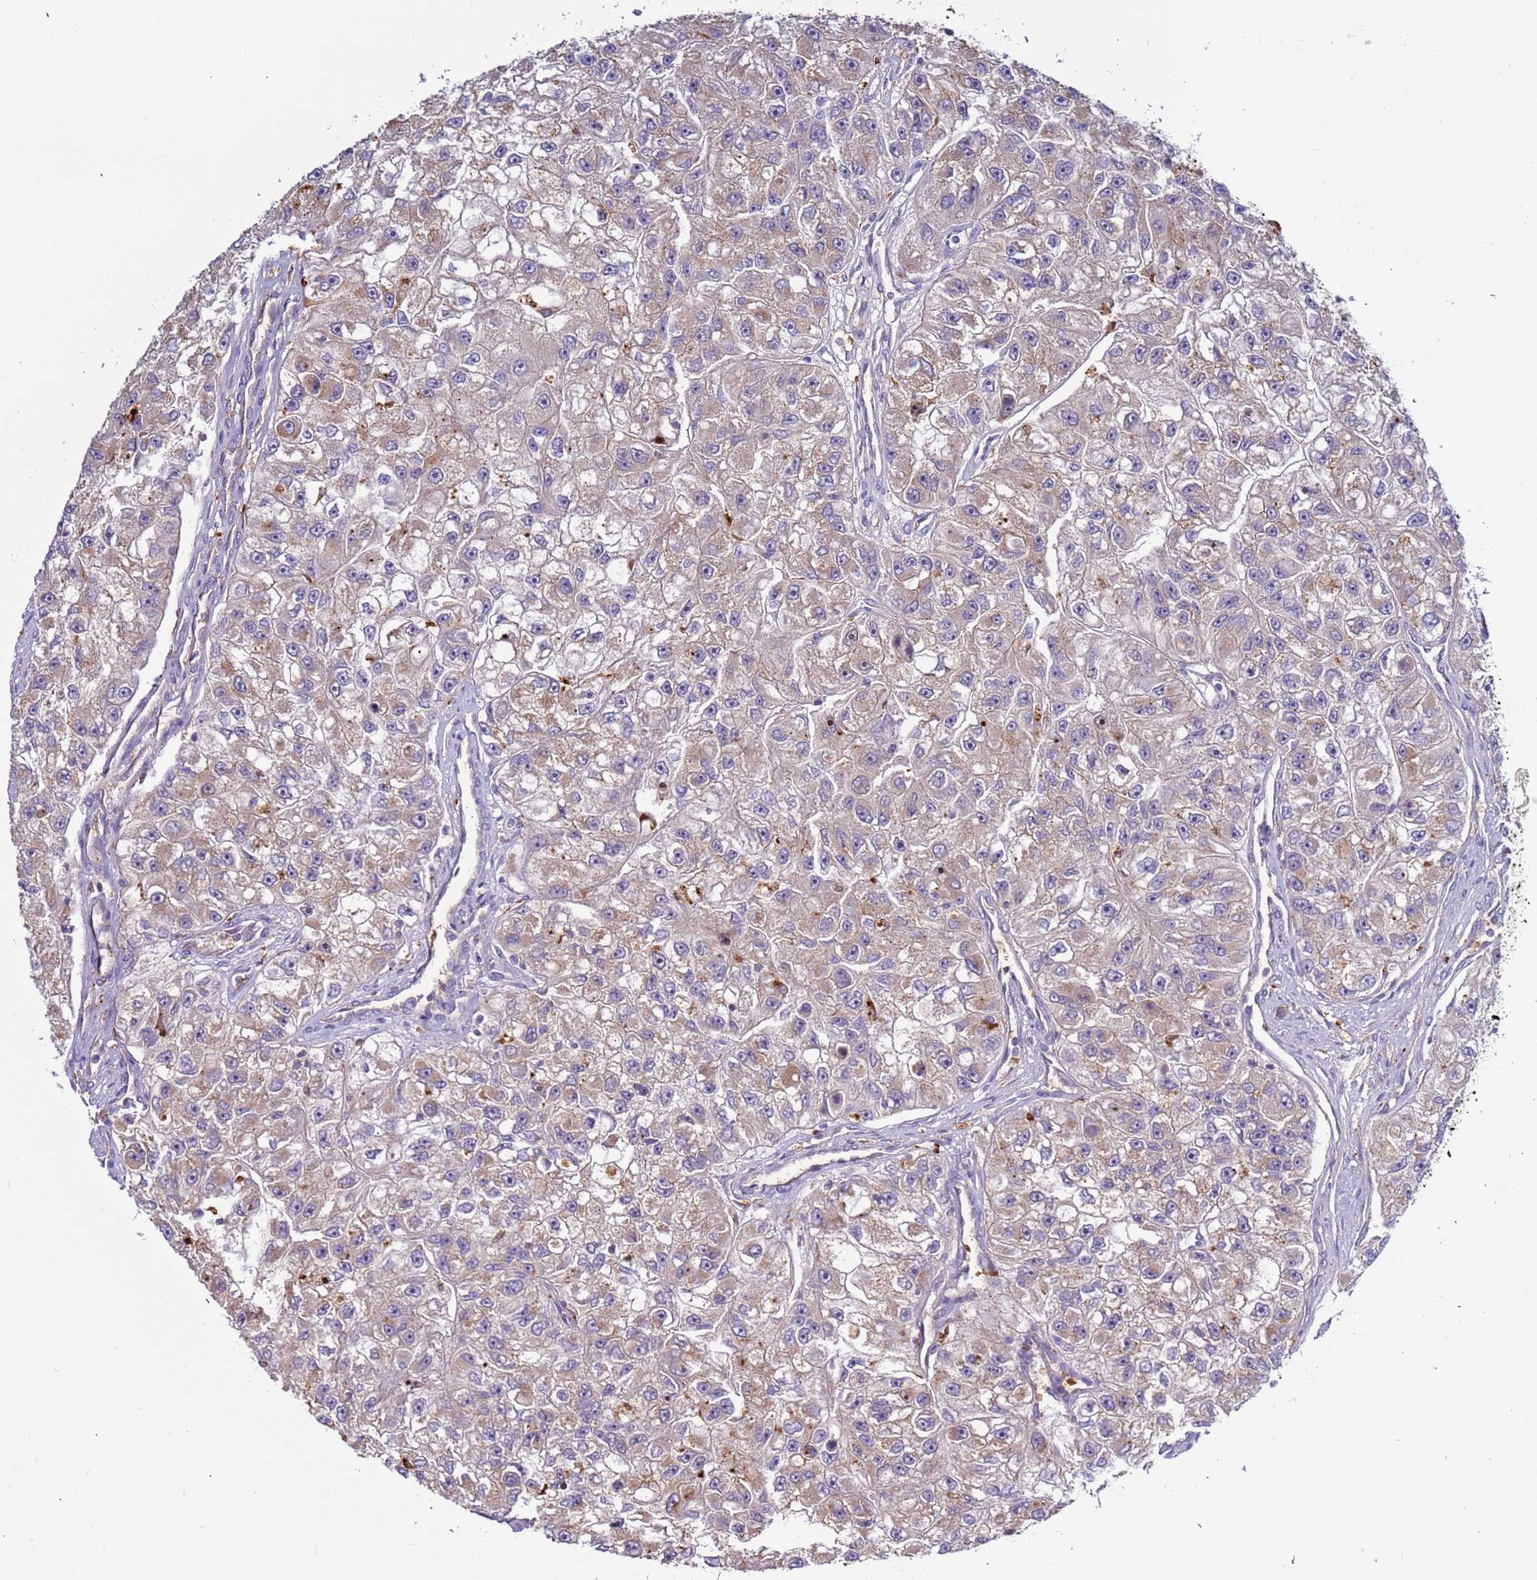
{"staining": {"intensity": "moderate", "quantity": "25%-75%", "location": "cytoplasmic/membranous"}, "tissue": "renal cancer", "cell_type": "Tumor cells", "image_type": "cancer", "snomed": [{"axis": "morphology", "description": "Adenocarcinoma, NOS"}, {"axis": "topography", "description": "Kidney"}], "caption": "Immunohistochemistry (IHC) (DAB (3,3'-diaminobenzidine)) staining of human adenocarcinoma (renal) displays moderate cytoplasmic/membranous protein staining in approximately 25%-75% of tumor cells. (DAB (3,3'-diaminobenzidine) = brown stain, brightfield microscopy at high magnification).", "gene": "VPS36", "patient": {"sex": "male", "age": 63}}